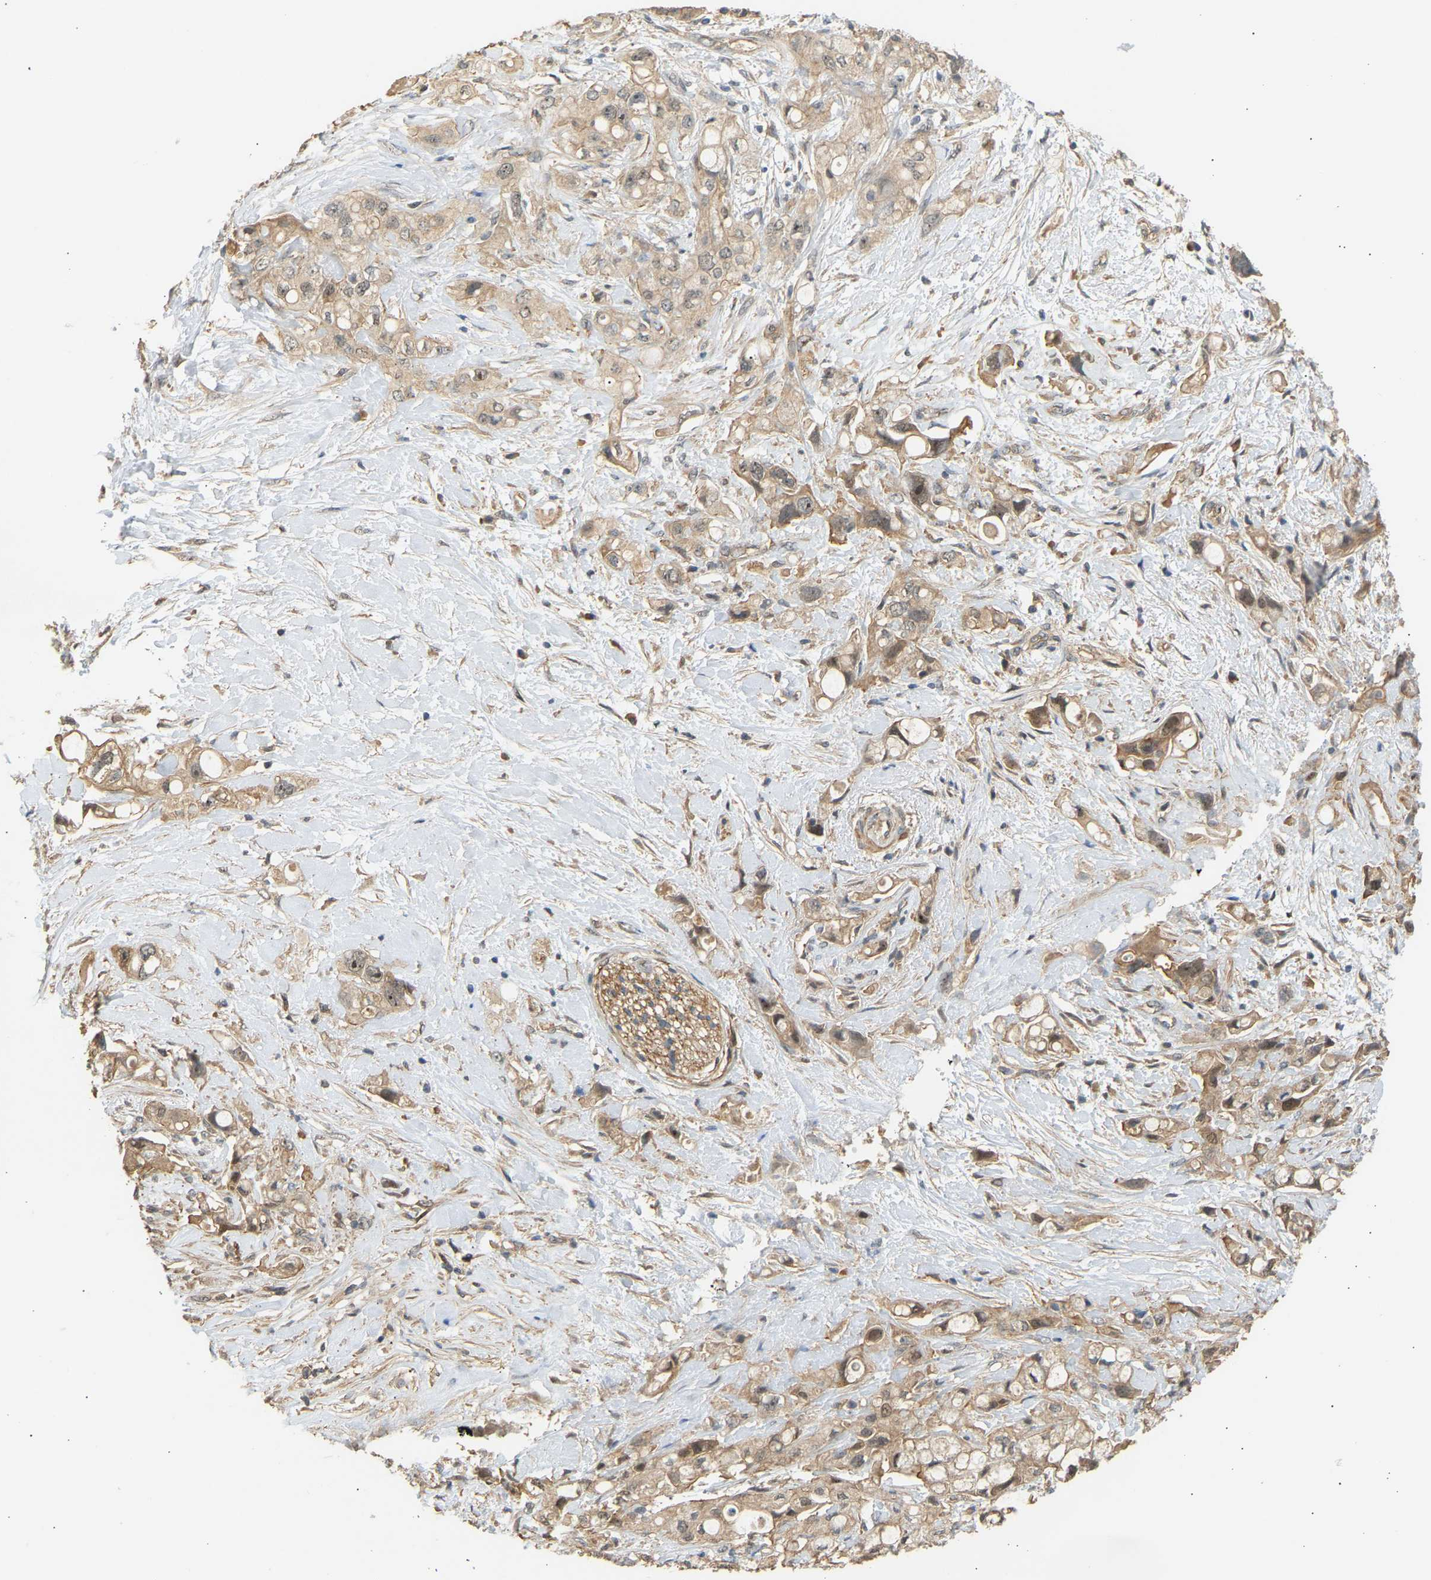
{"staining": {"intensity": "weak", "quantity": ">75%", "location": "cytoplasmic/membranous"}, "tissue": "pancreatic cancer", "cell_type": "Tumor cells", "image_type": "cancer", "snomed": [{"axis": "morphology", "description": "Adenocarcinoma, NOS"}, {"axis": "topography", "description": "Pancreas"}], "caption": "Human pancreatic cancer stained with a protein marker exhibits weak staining in tumor cells.", "gene": "RGL1", "patient": {"sex": "female", "age": 56}}